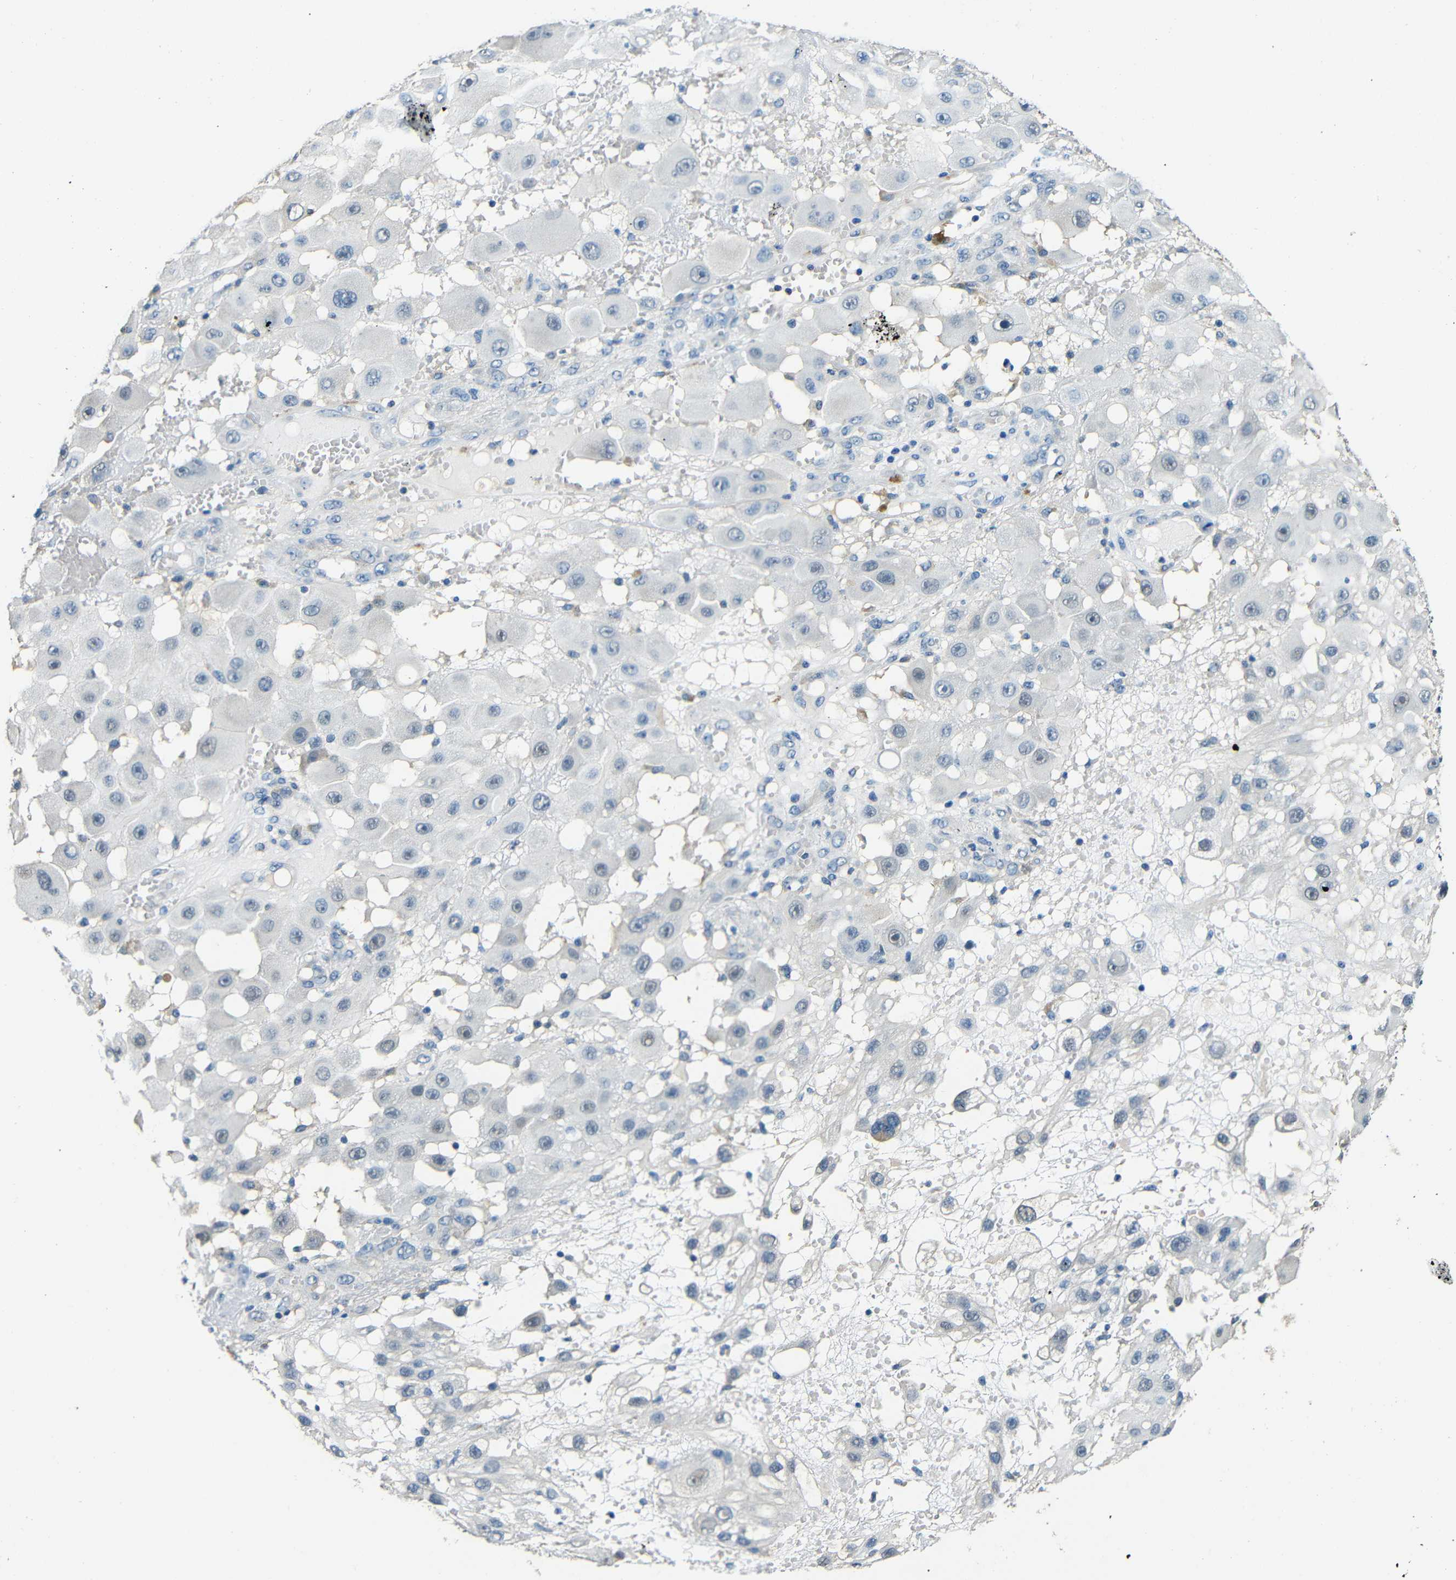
{"staining": {"intensity": "negative", "quantity": "none", "location": "none"}, "tissue": "melanoma", "cell_type": "Tumor cells", "image_type": "cancer", "snomed": [{"axis": "morphology", "description": "Malignant melanoma, NOS"}, {"axis": "topography", "description": "Skin"}], "caption": "This image is of malignant melanoma stained with immunohistochemistry to label a protein in brown with the nuclei are counter-stained blue. There is no expression in tumor cells.", "gene": "ADAP1", "patient": {"sex": "female", "age": 81}}